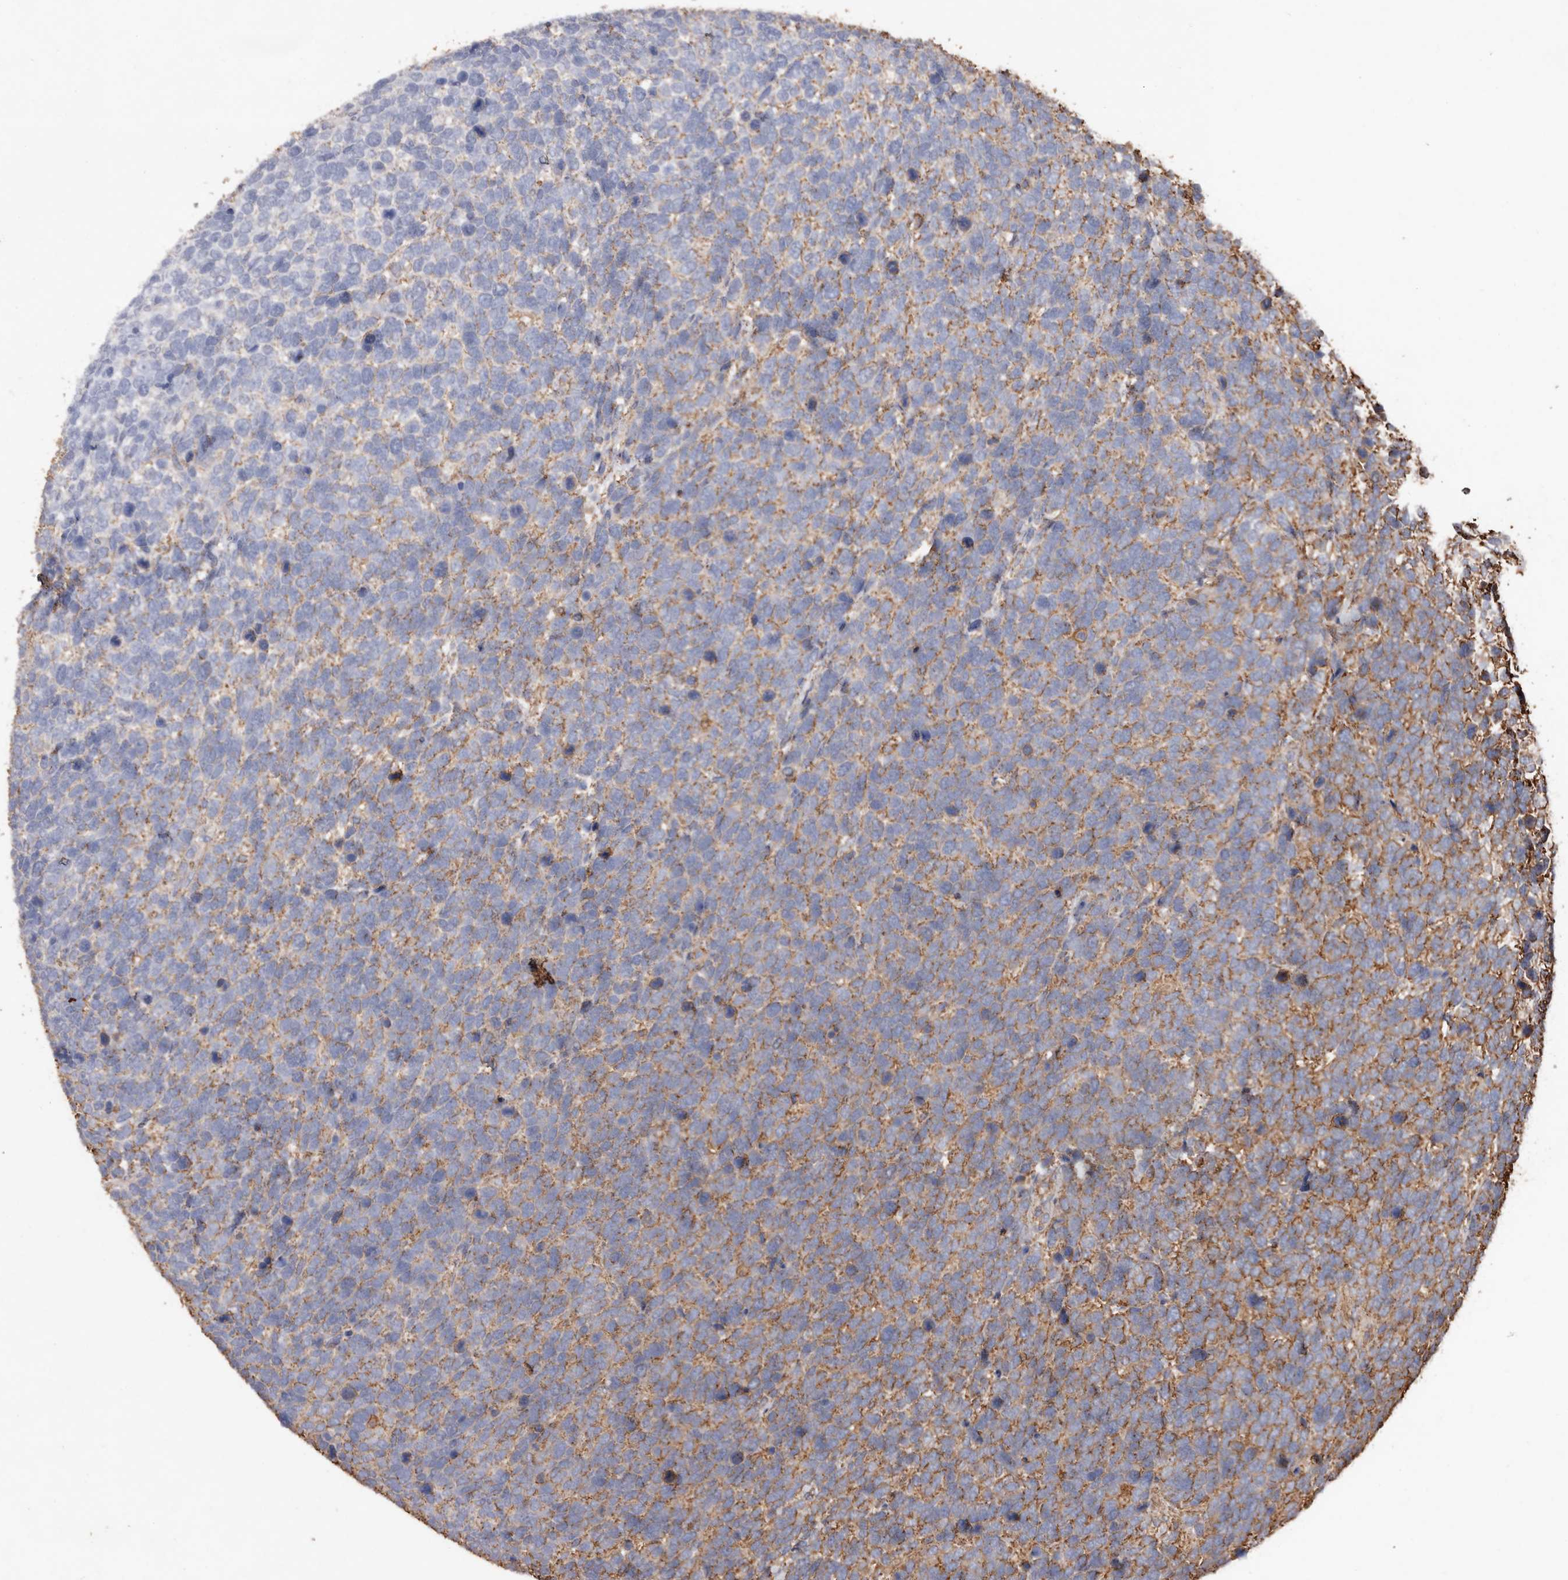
{"staining": {"intensity": "negative", "quantity": "none", "location": "none"}, "tissue": "urothelial cancer", "cell_type": "Tumor cells", "image_type": "cancer", "snomed": [{"axis": "morphology", "description": "Urothelial carcinoma, High grade"}, {"axis": "topography", "description": "Urinary bladder"}], "caption": "This is a histopathology image of immunohistochemistry staining of urothelial cancer, which shows no expression in tumor cells. (DAB (3,3'-diaminobenzidine) immunohistochemistry (IHC) with hematoxylin counter stain).", "gene": "COQ8B", "patient": {"sex": "female", "age": 82}}